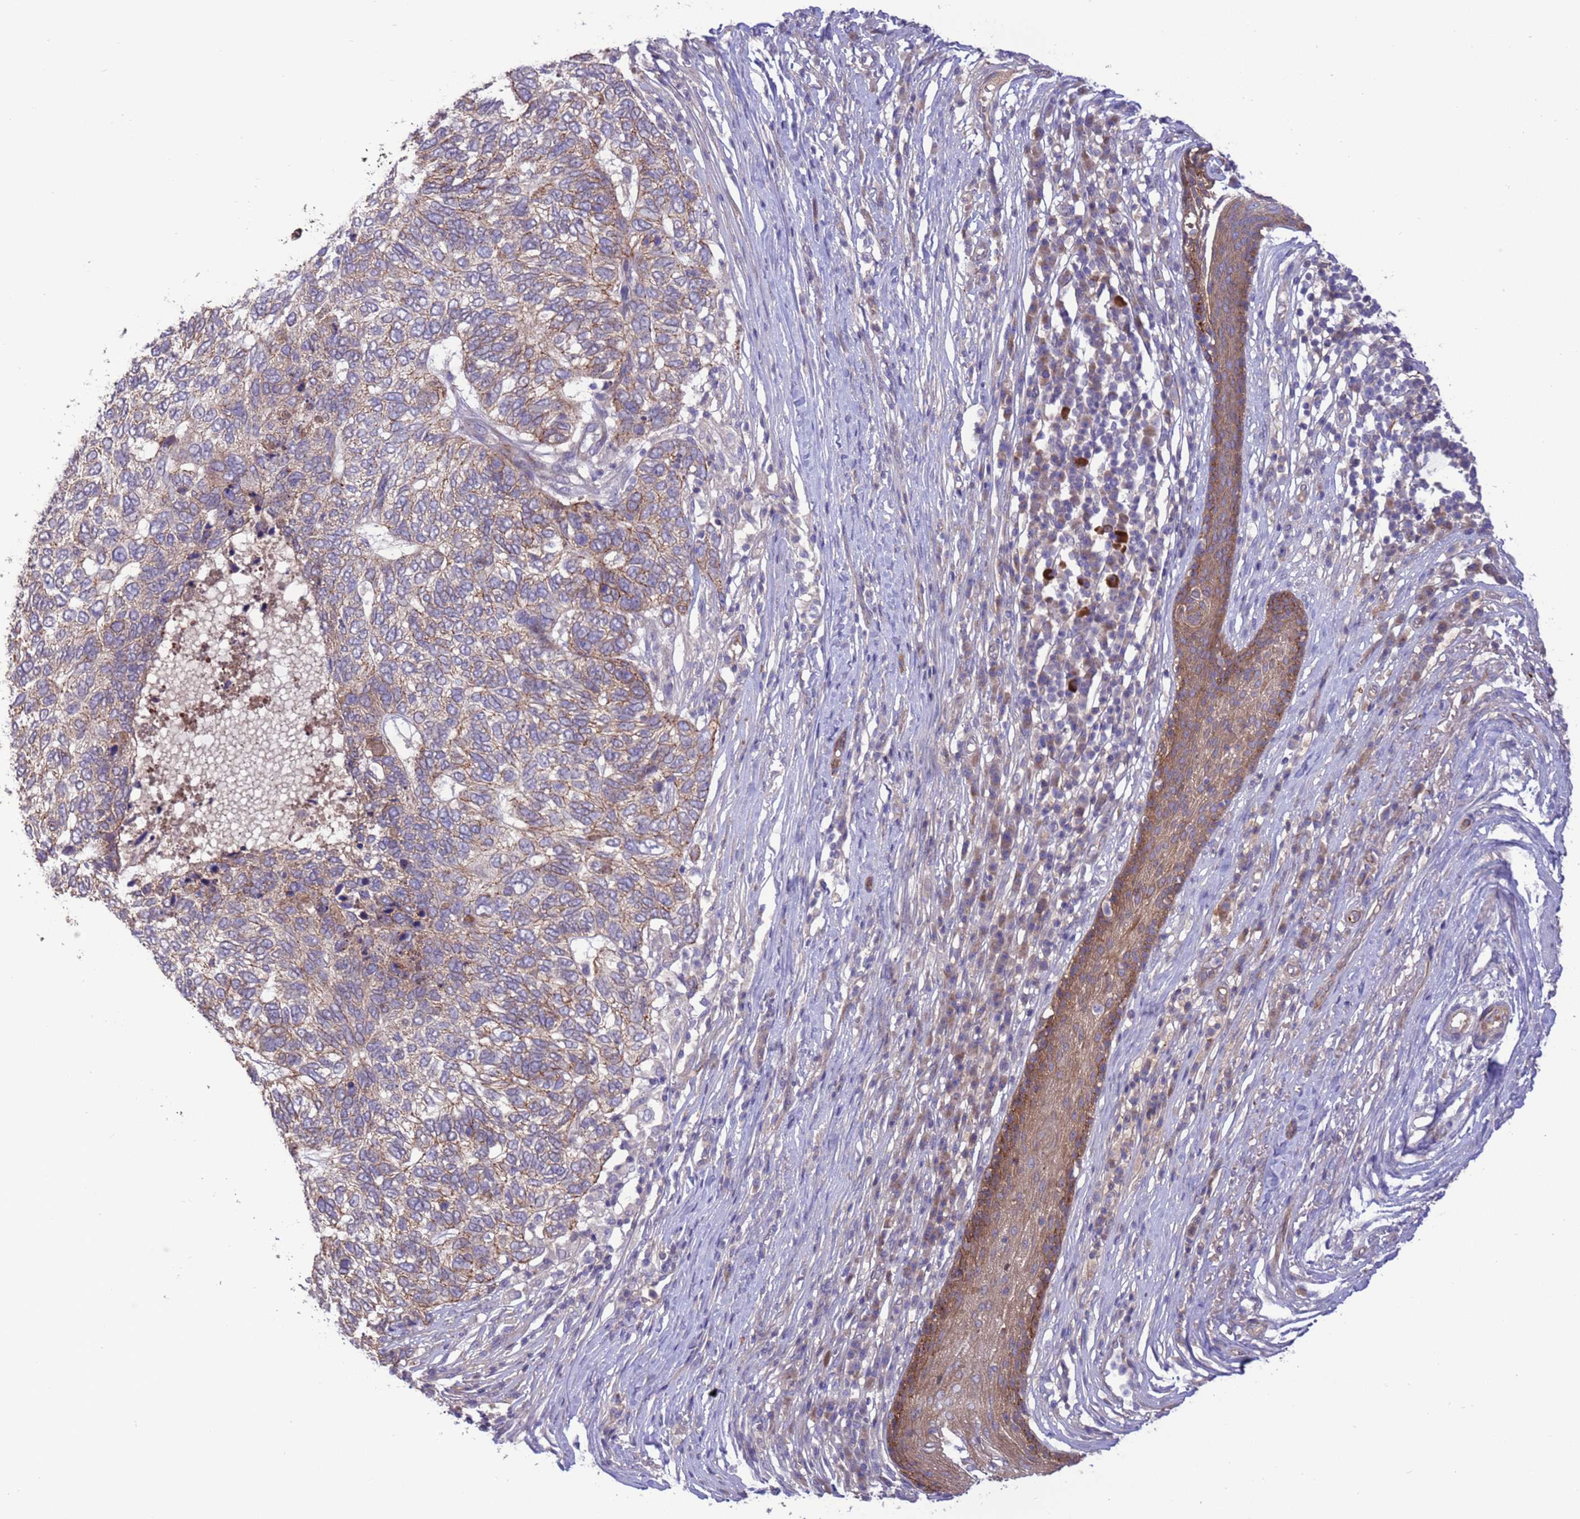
{"staining": {"intensity": "weak", "quantity": "25%-75%", "location": "cytoplasmic/membranous"}, "tissue": "skin cancer", "cell_type": "Tumor cells", "image_type": "cancer", "snomed": [{"axis": "morphology", "description": "Basal cell carcinoma"}, {"axis": "topography", "description": "Skin"}], "caption": "A brown stain highlights weak cytoplasmic/membranous expression of a protein in skin cancer (basal cell carcinoma) tumor cells. (DAB IHC with brightfield microscopy, high magnification).", "gene": "GJA10", "patient": {"sex": "female", "age": 65}}